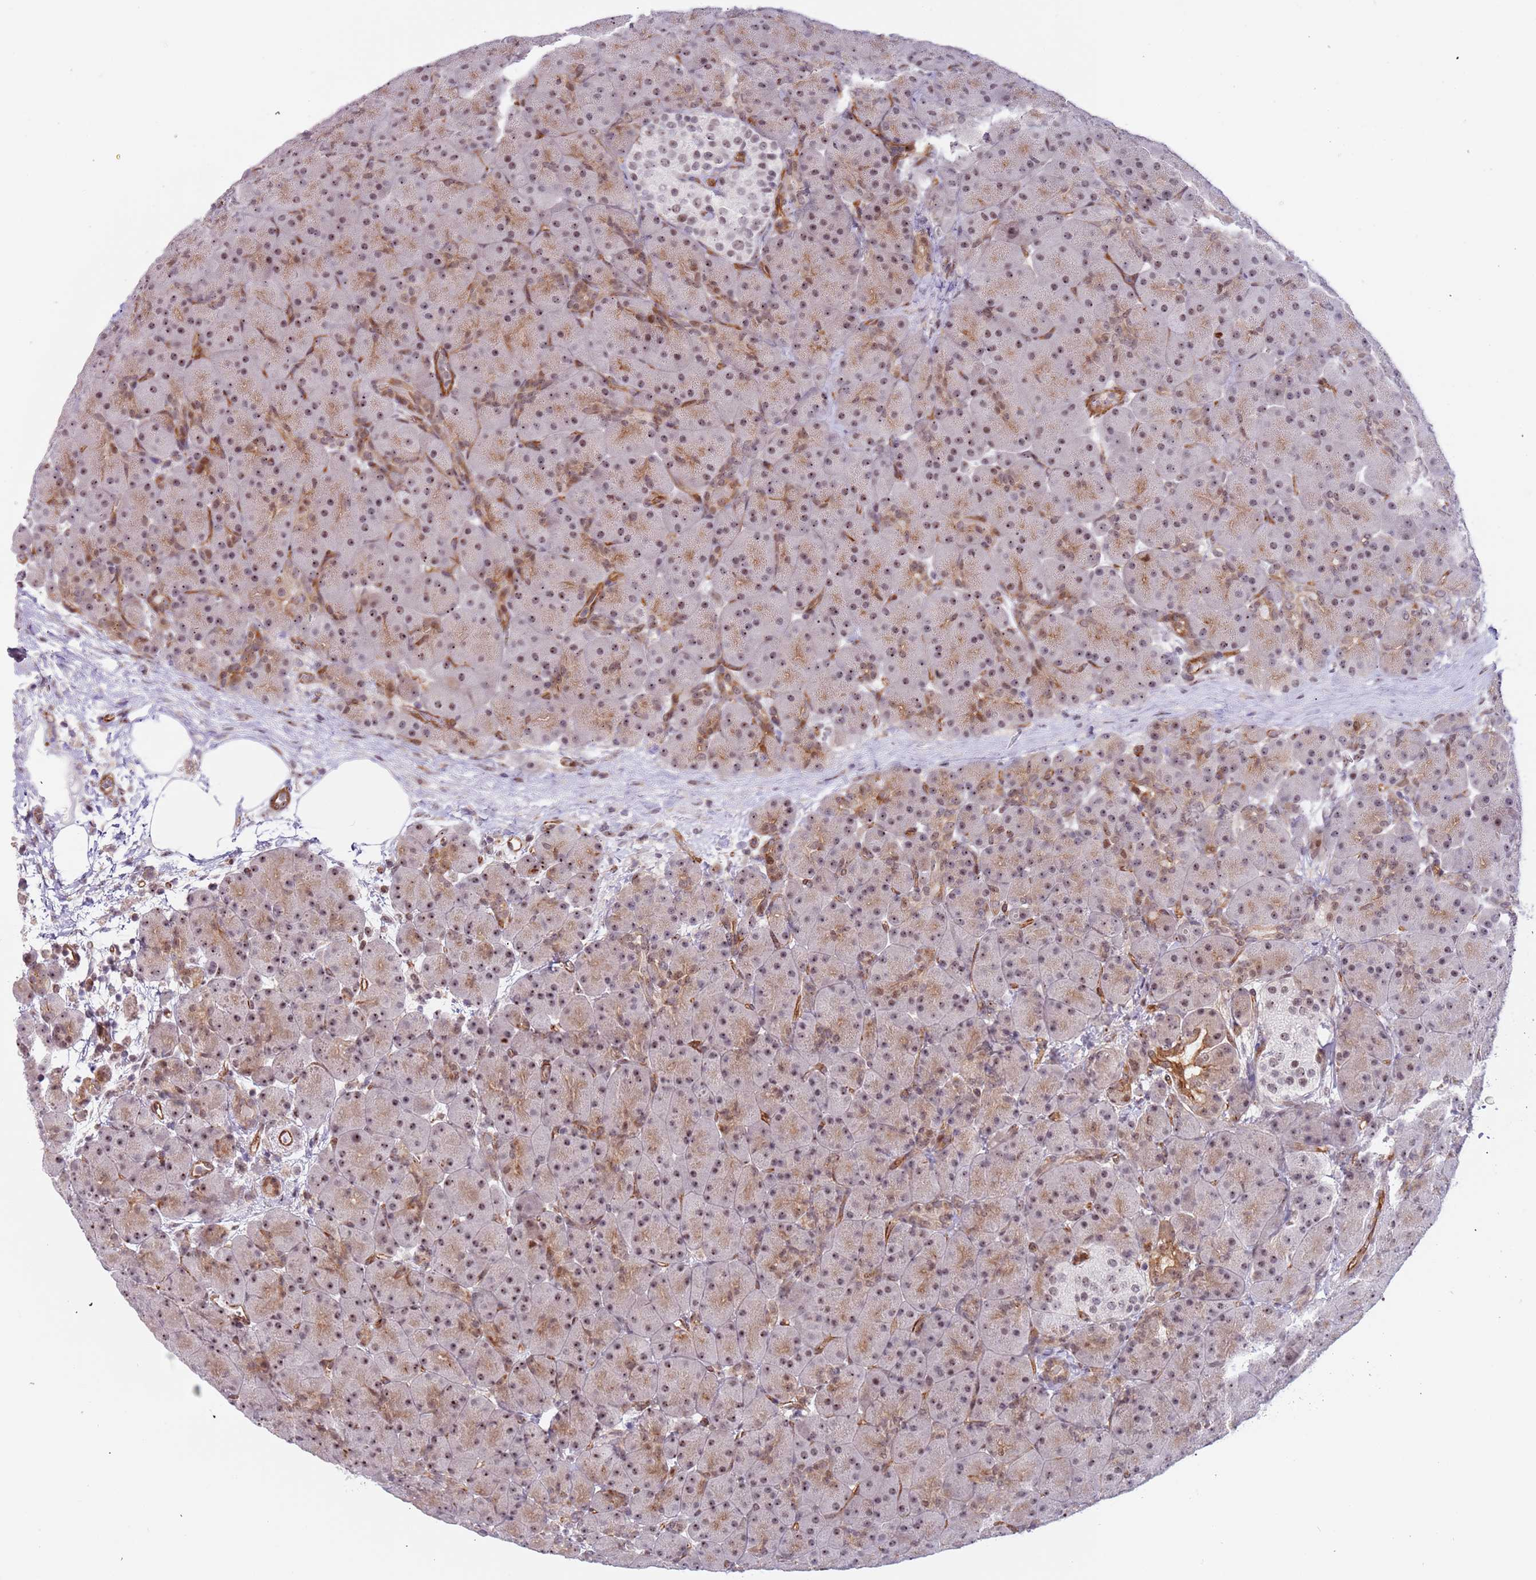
{"staining": {"intensity": "moderate", "quantity": "25%-75%", "location": "cytoplasmic/membranous,nuclear"}, "tissue": "pancreas", "cell_type": "Exocrine glandular cells", "image_type": "normal", "snomed": [{"axis": "morphology", "description": "Normal tissue, NOS"}, {"axis": "topography", "description": "Pancreas"}], "caption": "Exocrine glandular cells show medium levels of moderate cytoplasmic/membranous,nuclear expression in about 25%-75% of cells in unremarkable human pancreas. (DAB = brown stain, brightfield microscopy at high magnification).", "gene": "LRMDA", "patient": {"sex": "male", "age": 66}}